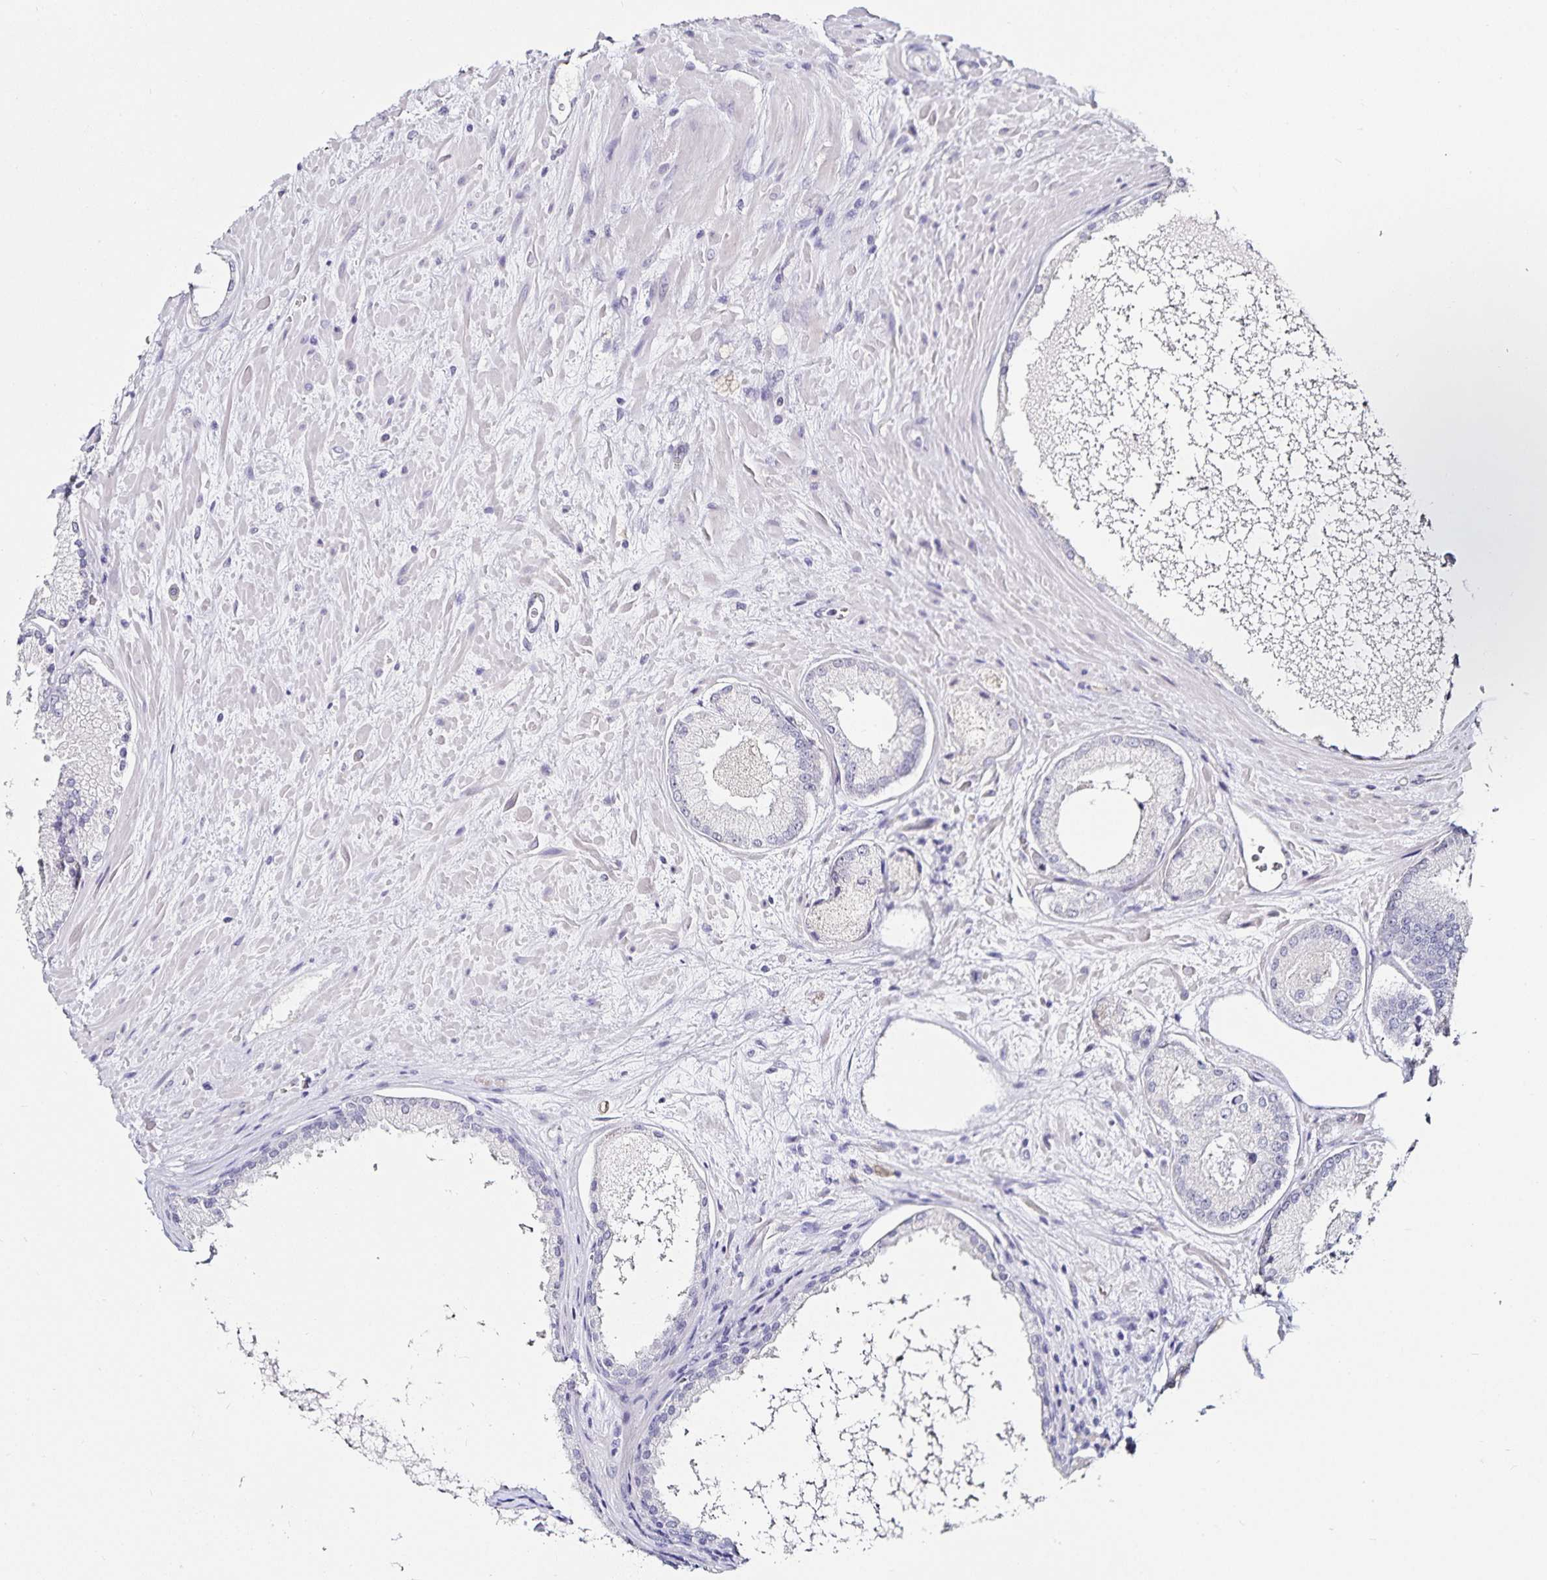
{"staining": {"intensity": "negative", "quantity": "none", "location": "none"}, "tissue": "prostate cancer", "cell_type": "Tumor cells", "image_type": "cancer", "snomed": [{"axis": "morphology", "description": "Adenocarcinoma, High grade"}, {"axis": "topography", "description": "Prostate"}], "caption": "Immunohistochemistry (IHC) histopathology image of neoplastic tissue: prostate adenocarcinoma (high-grade) stained with DAB (3,3'-diaminobenzidine) displays no significant protein expression in tumor cells.", "gene": "TSPAN7", "patient": {"sex": "male", "age": 73}}